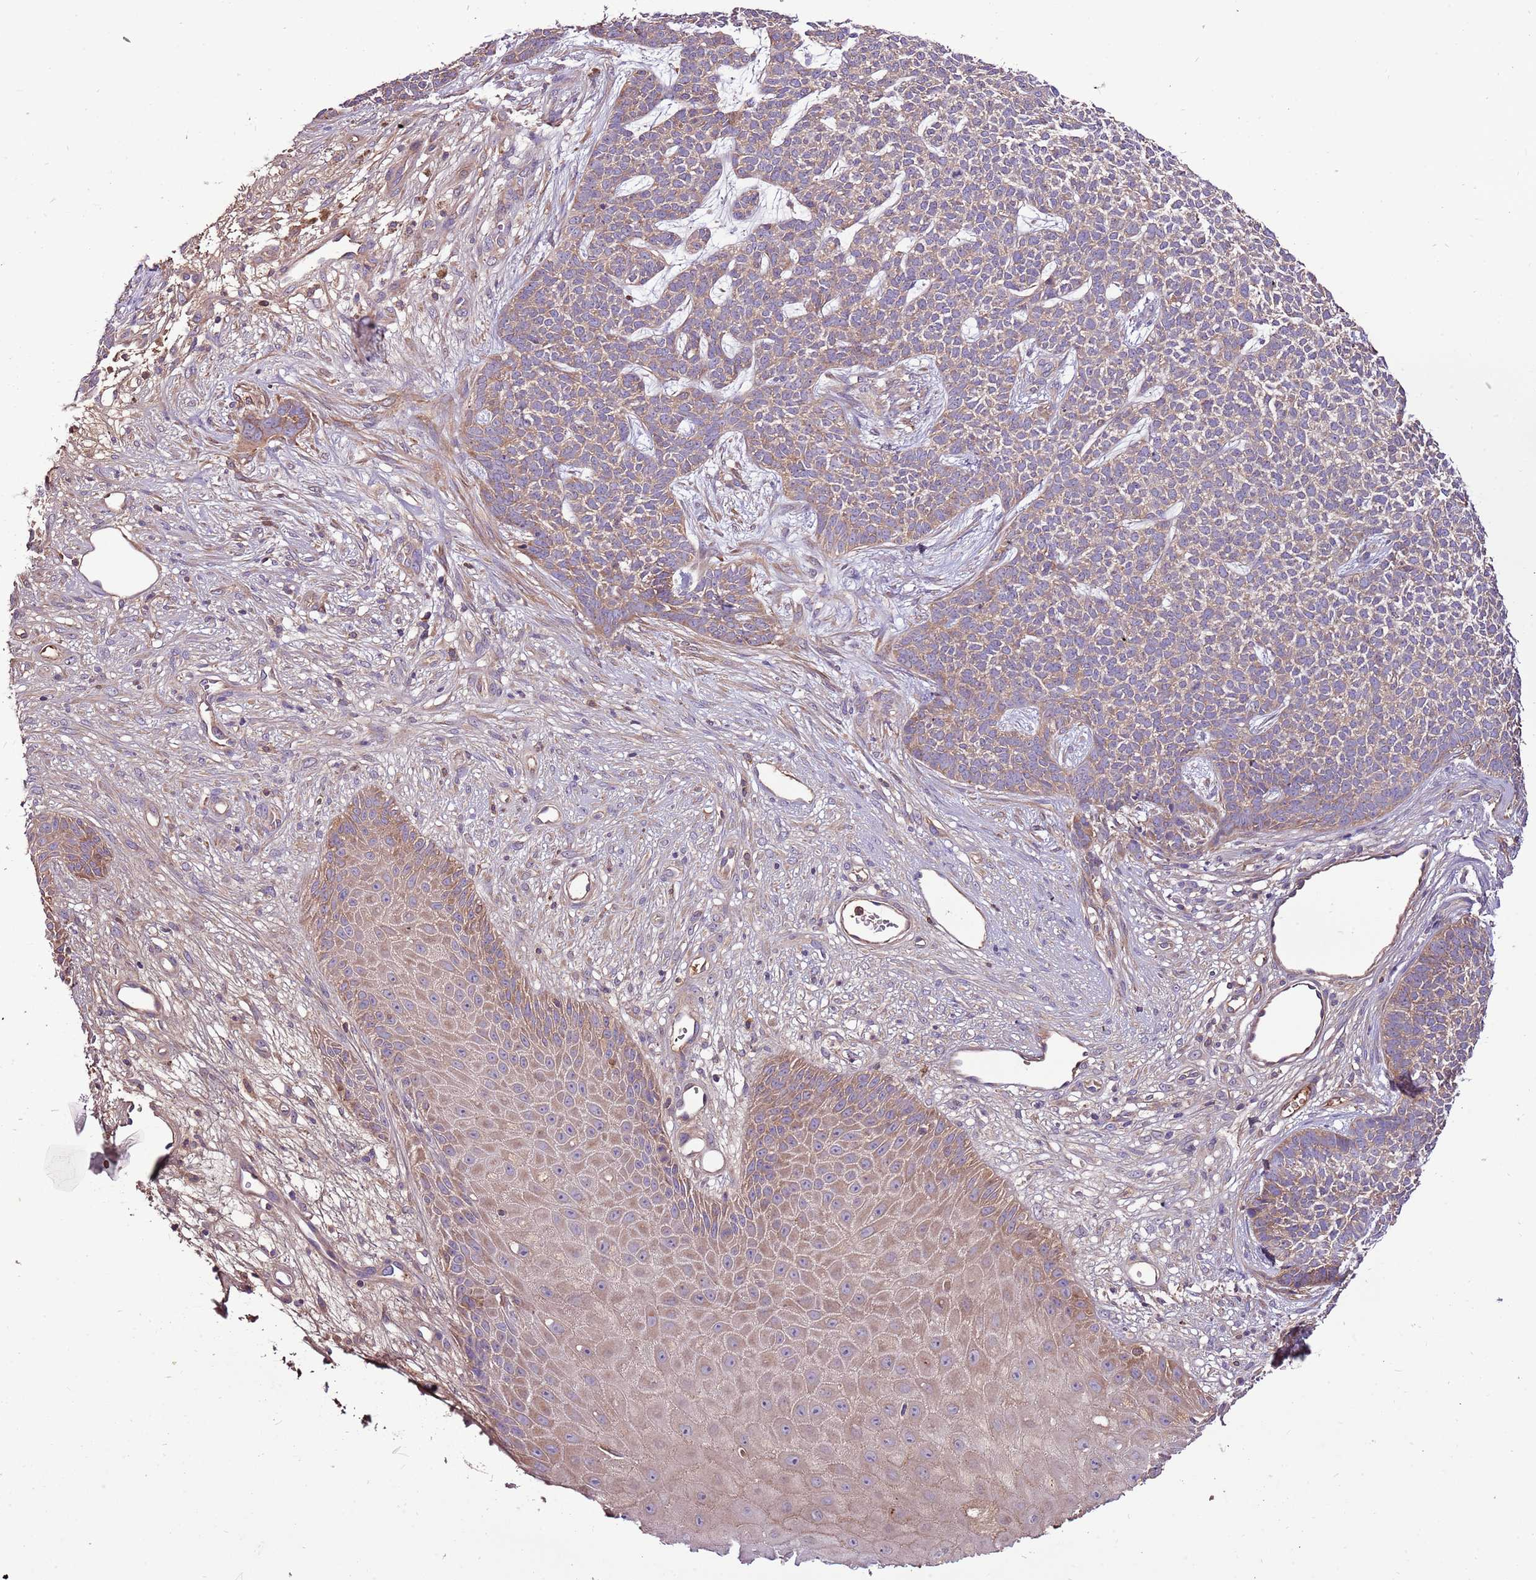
{"staining": {"intensity": "weak", "quantity": "25%-75%", "location": "cytoplasmic/membranous"}, "tissue": "skin cancer", "cell_type": "Tumor cells", "image_type": "cancer", "snomed": [{"axis": "morphology", "description": "Basal cell carcinoma"}, {"axis": "topography", "description": "Skin"}], "caption": "Immunohistochemistry (IHC) (DAB) staining of human basal cell carcinoma (skin) demonstrates weak cytoplasmic/membranous protein staining in about 25%-75% of tumor cells.", "gene": "DENR", "patient": {"sex": "female", "age": 84}}